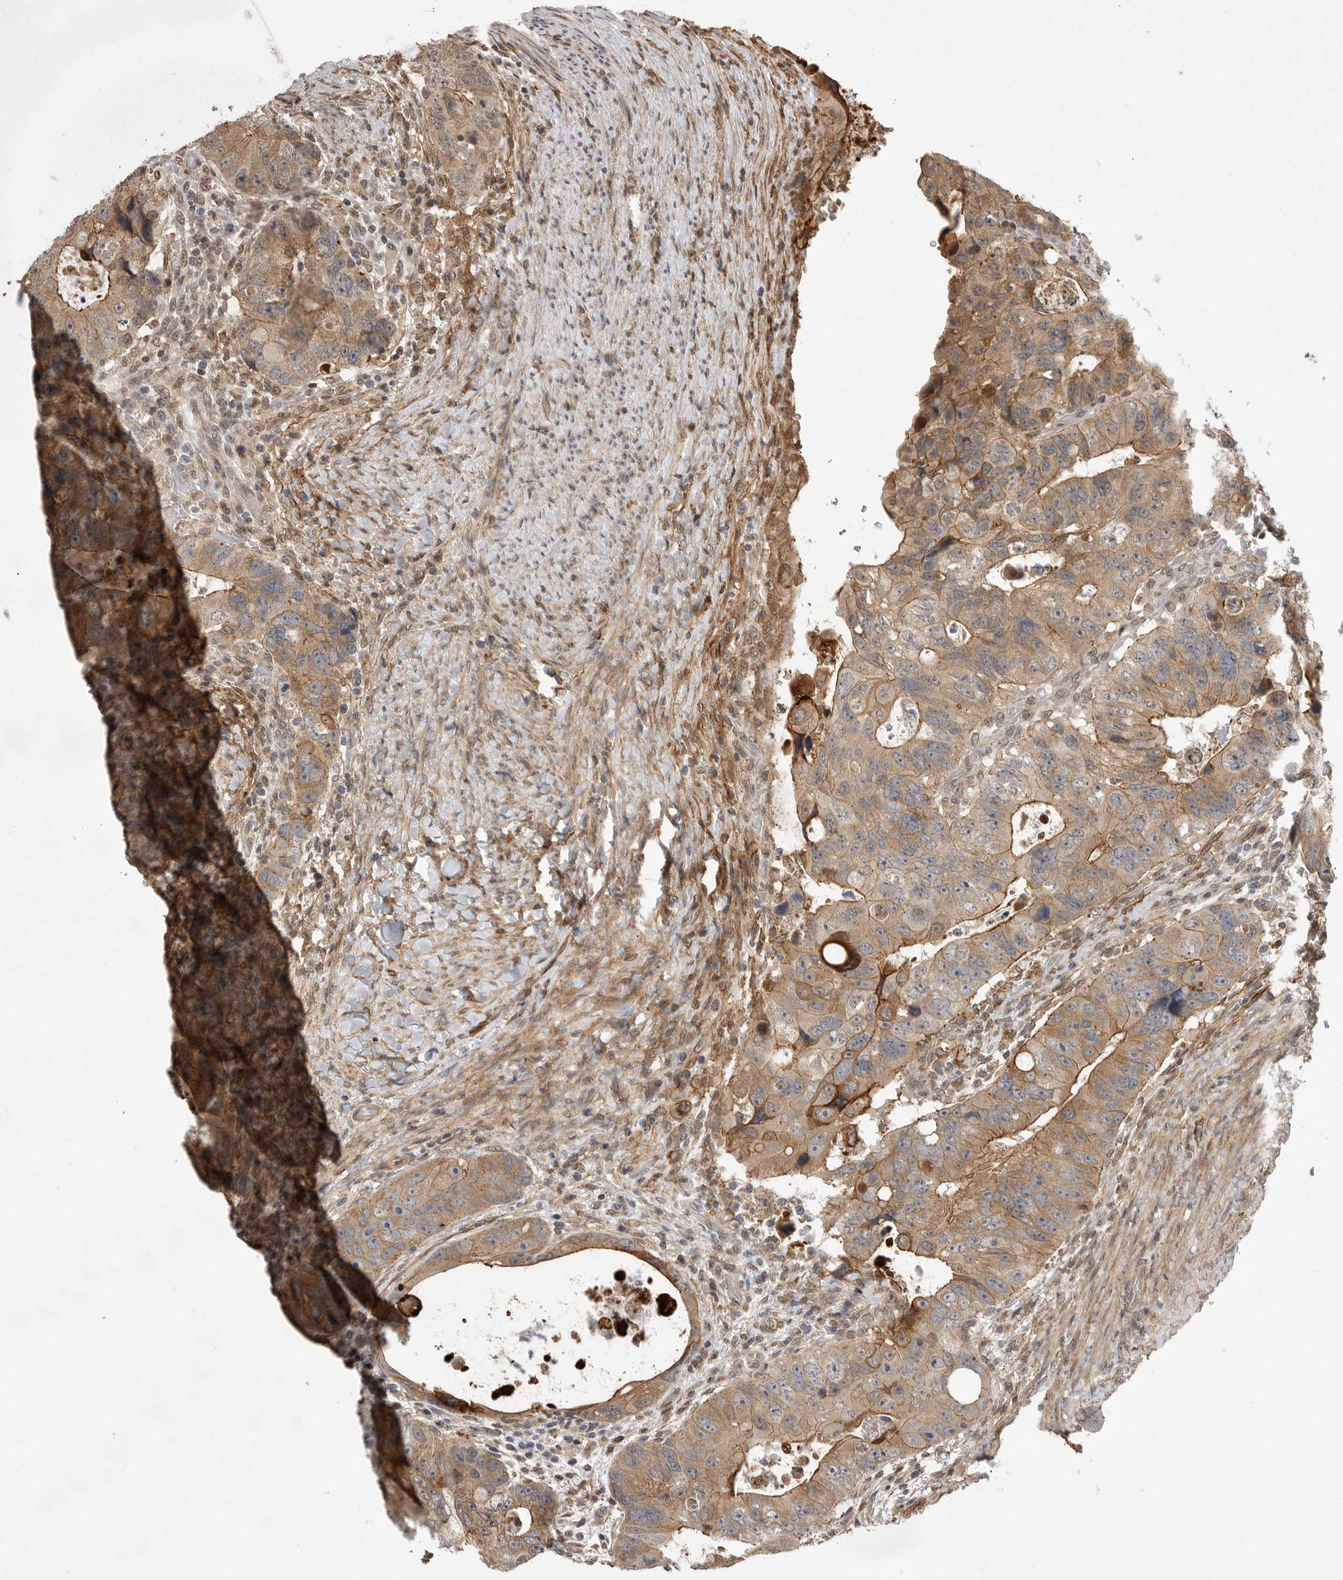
{"staining": {"intensity": "moderate", "quantity": ">75%", "location": "cytoplasmic/membranous"}, "tissue": "colorectal cancer", "cell_type": "Tumor cells", "image_type": "cancer", "snomed": [{"axis": "morphology", "description": "Adenocarcinoma, NOS"}, {"axis": "topography", "description": "Rectum"}], "caption": "Protein analysis of adenocarcinoma (colorectal) tissue exhibits moderate cytoplasmic/membranous positivity in approximately >75% of tumor cells. The protein is stained brown, and the nuclei are stained in blue (DAB IHC with brightfield microscopy, high magnification).", "gene": "NECTIN1", "patient": {"sex": "male", "age": 59}}